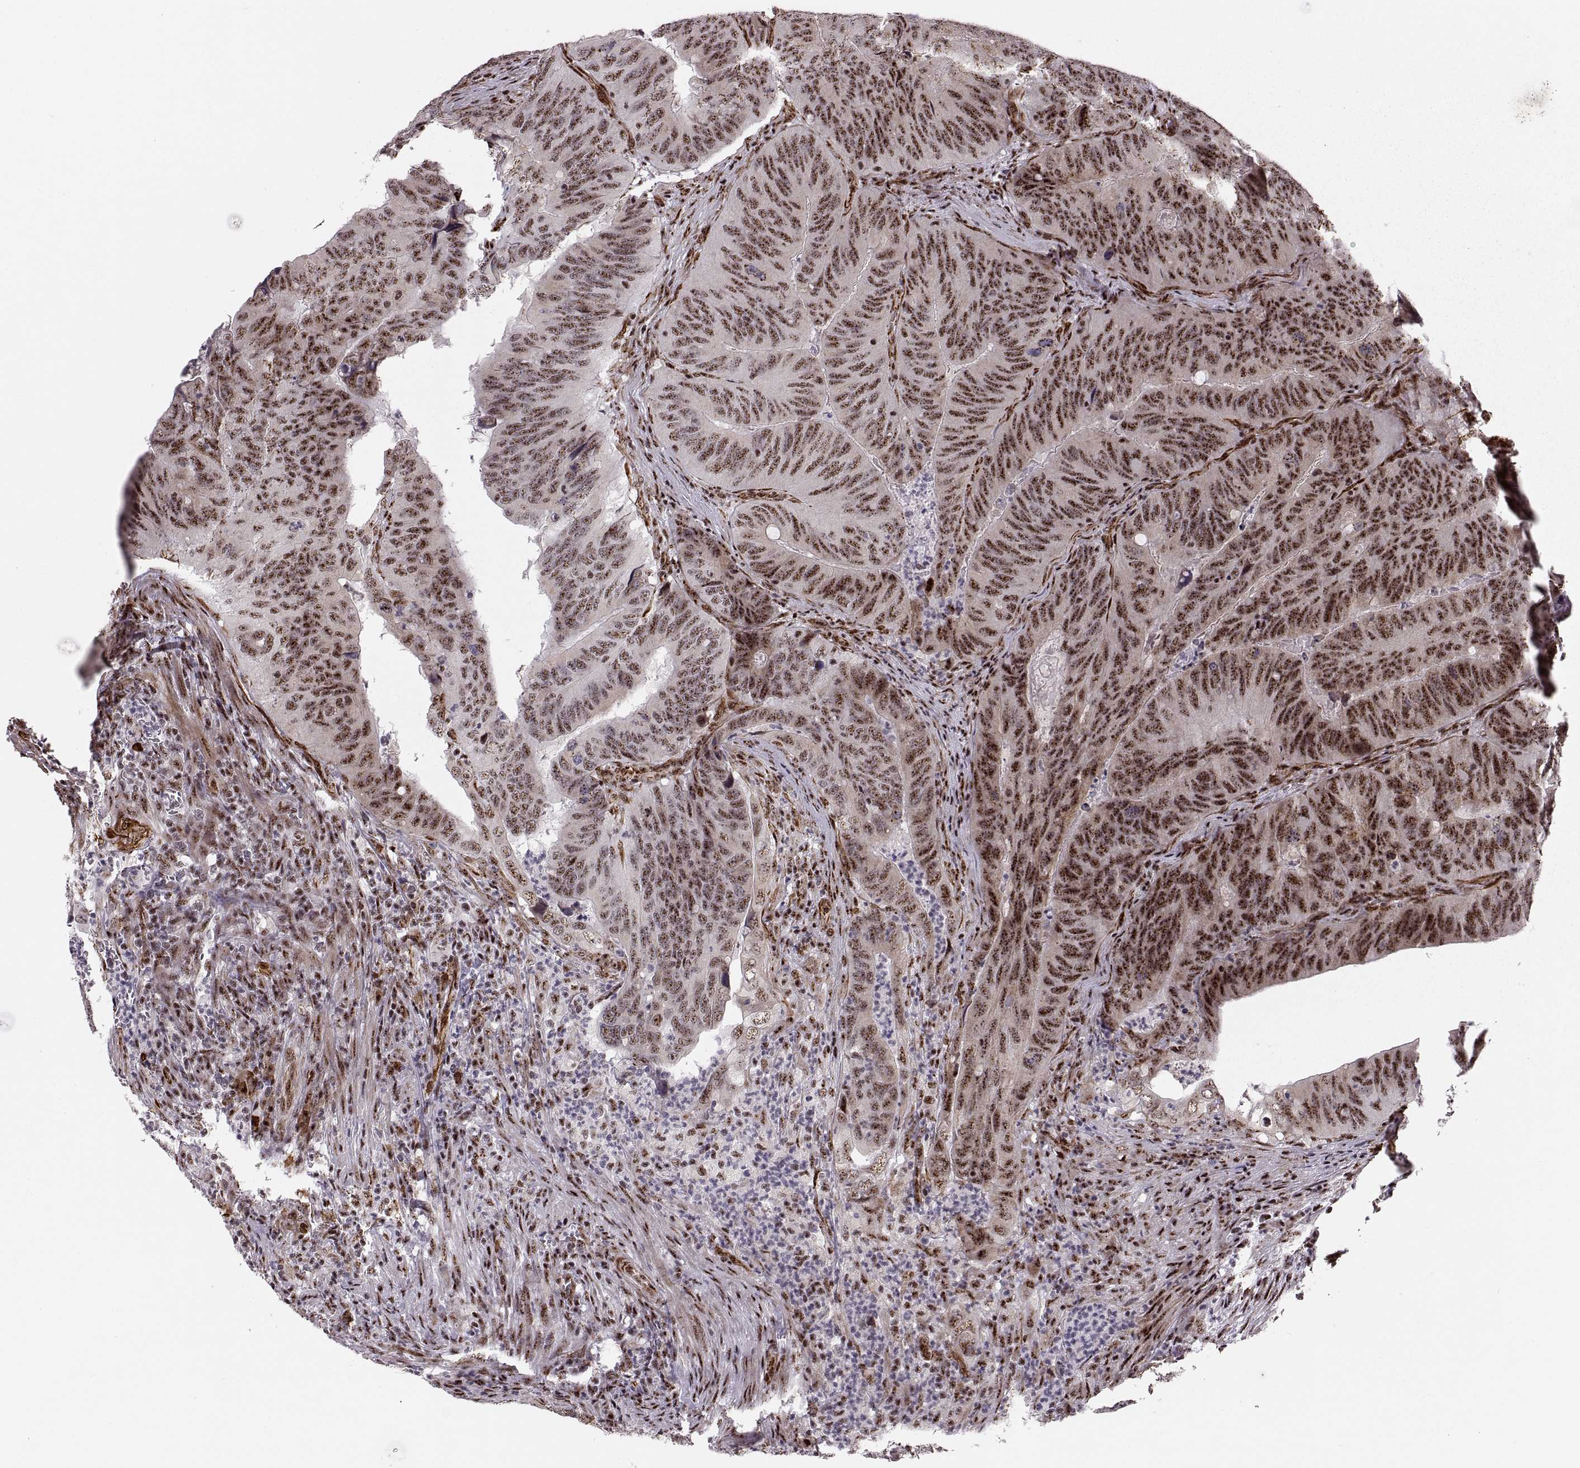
{"staining": {"intensity": "strong", "quantity": ">75%", "location": "nuclear"}, "tissue": "colorectal cancer", "cell_type": "Tumor cells", "image_type": "cancer", "snomed": [{"axis": "morphology", "description": "Adenocarcinoma, NOS"}, {"axis": "topography", "description": "Colon"}], "caption": "Colorectal cancer was stained to show a protein in brown. There is high levels of strong nuclear expression in approximately >75% of tumor cells.", "gene": "ZCCHC17", "patient": {"sex": "male", "age": 79}}